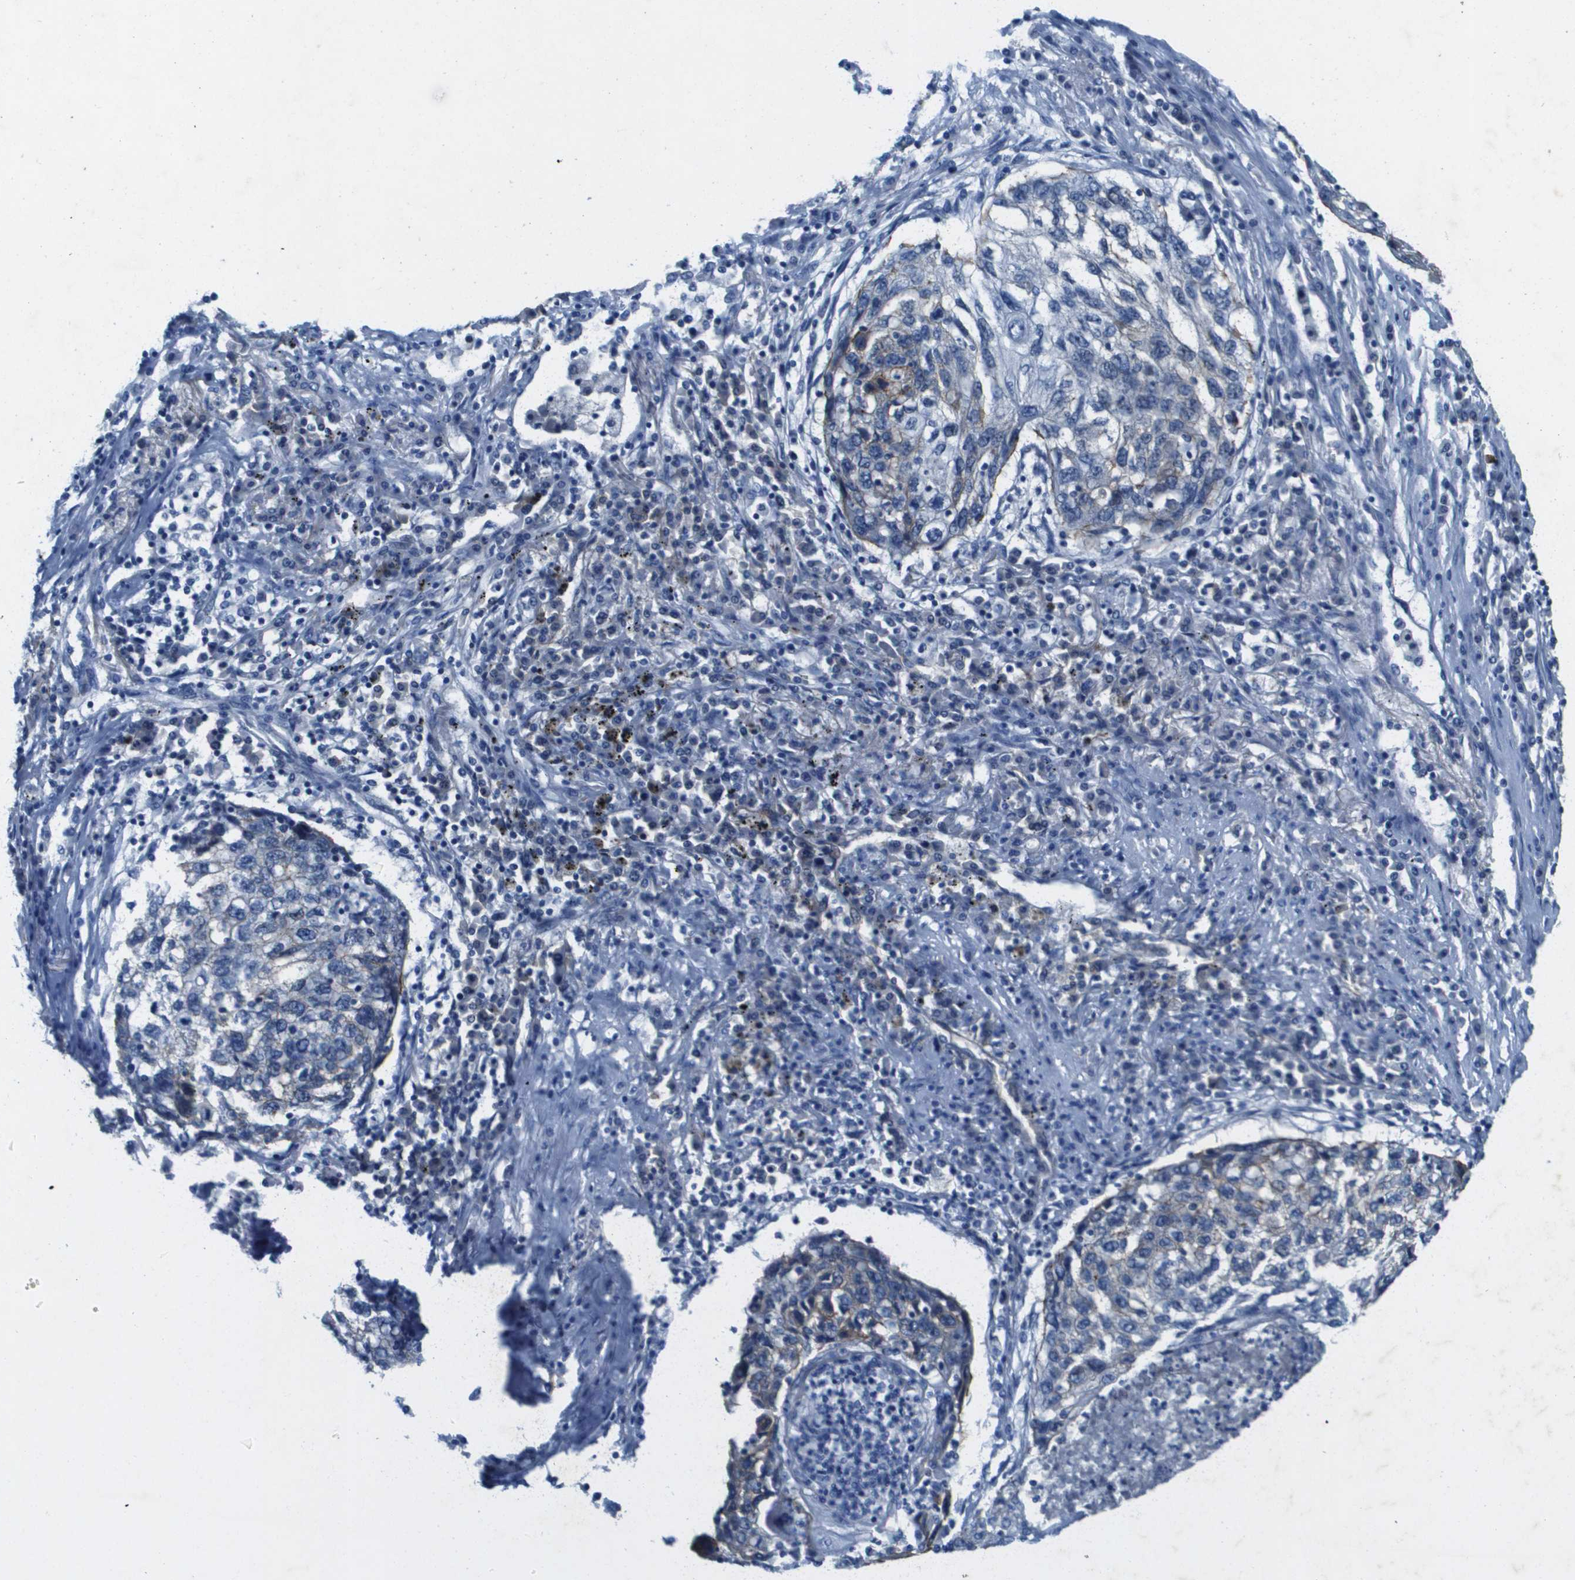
{"staining": {"intensity": "weak", "quantity": "<25%", "location": "cytoplasmic/membranous"}, "tissue": "lung cancer", "cell_type": "Tumor cells", "image_type": "cancer", "snomed": [{"axis": "morphology", "description": "Squamous cell carcinoma, NOS"}, {"axis": "topography", "description": "Lung"}], "caption": "This is a photomicrograph of immunohistochemistry (IHC) staining of lung cancer (squamous cell carcinoma), which shows no positivity in tumor cells.", "gene": "ITGA6", "patient": {"sex": "female", "age": 63}}